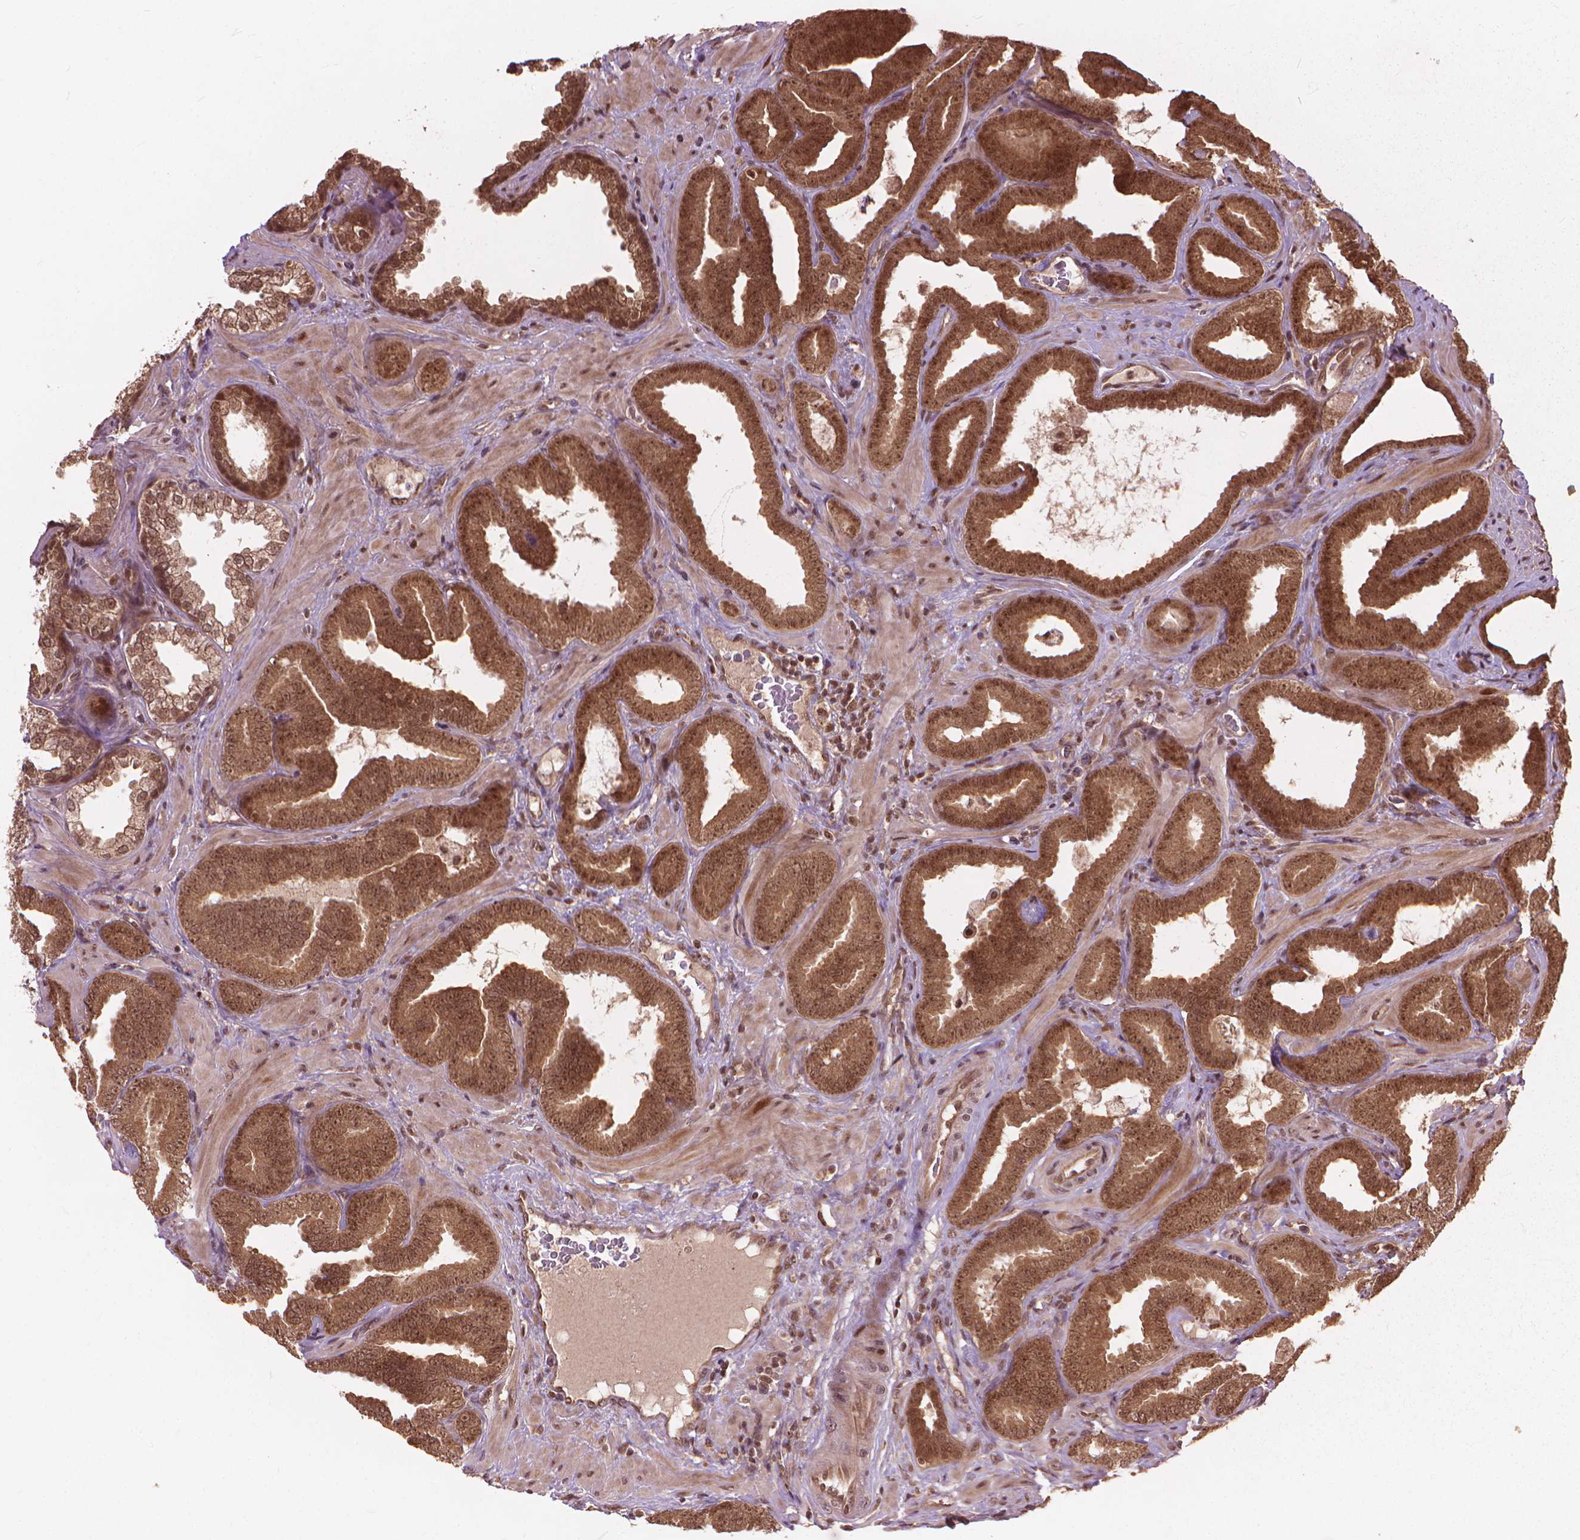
{"staining": {"intensity": "moderate", "quantity": ">75%", "location": "cytoplasmic/membranous,nuclear"}, "tissue": "prostate cancer", "cell_type": "Tumor cells", "image_type": "cancer", "snomed": [{"axis": "morphology", "description": "Adenocarcinoma, Low grade"}, {"axis": "topography", "description": "Prostate"}], "caption": "Prostate cancer (adenocarcinoma (low-grade)) tissue reveals moderate cytoplasmic/membranous and nuclear expression in about >75% of tumor cells Nuclei are stained in blue.", "gene": "SSU72", "patient": {"sex": "male", "age": 63}}